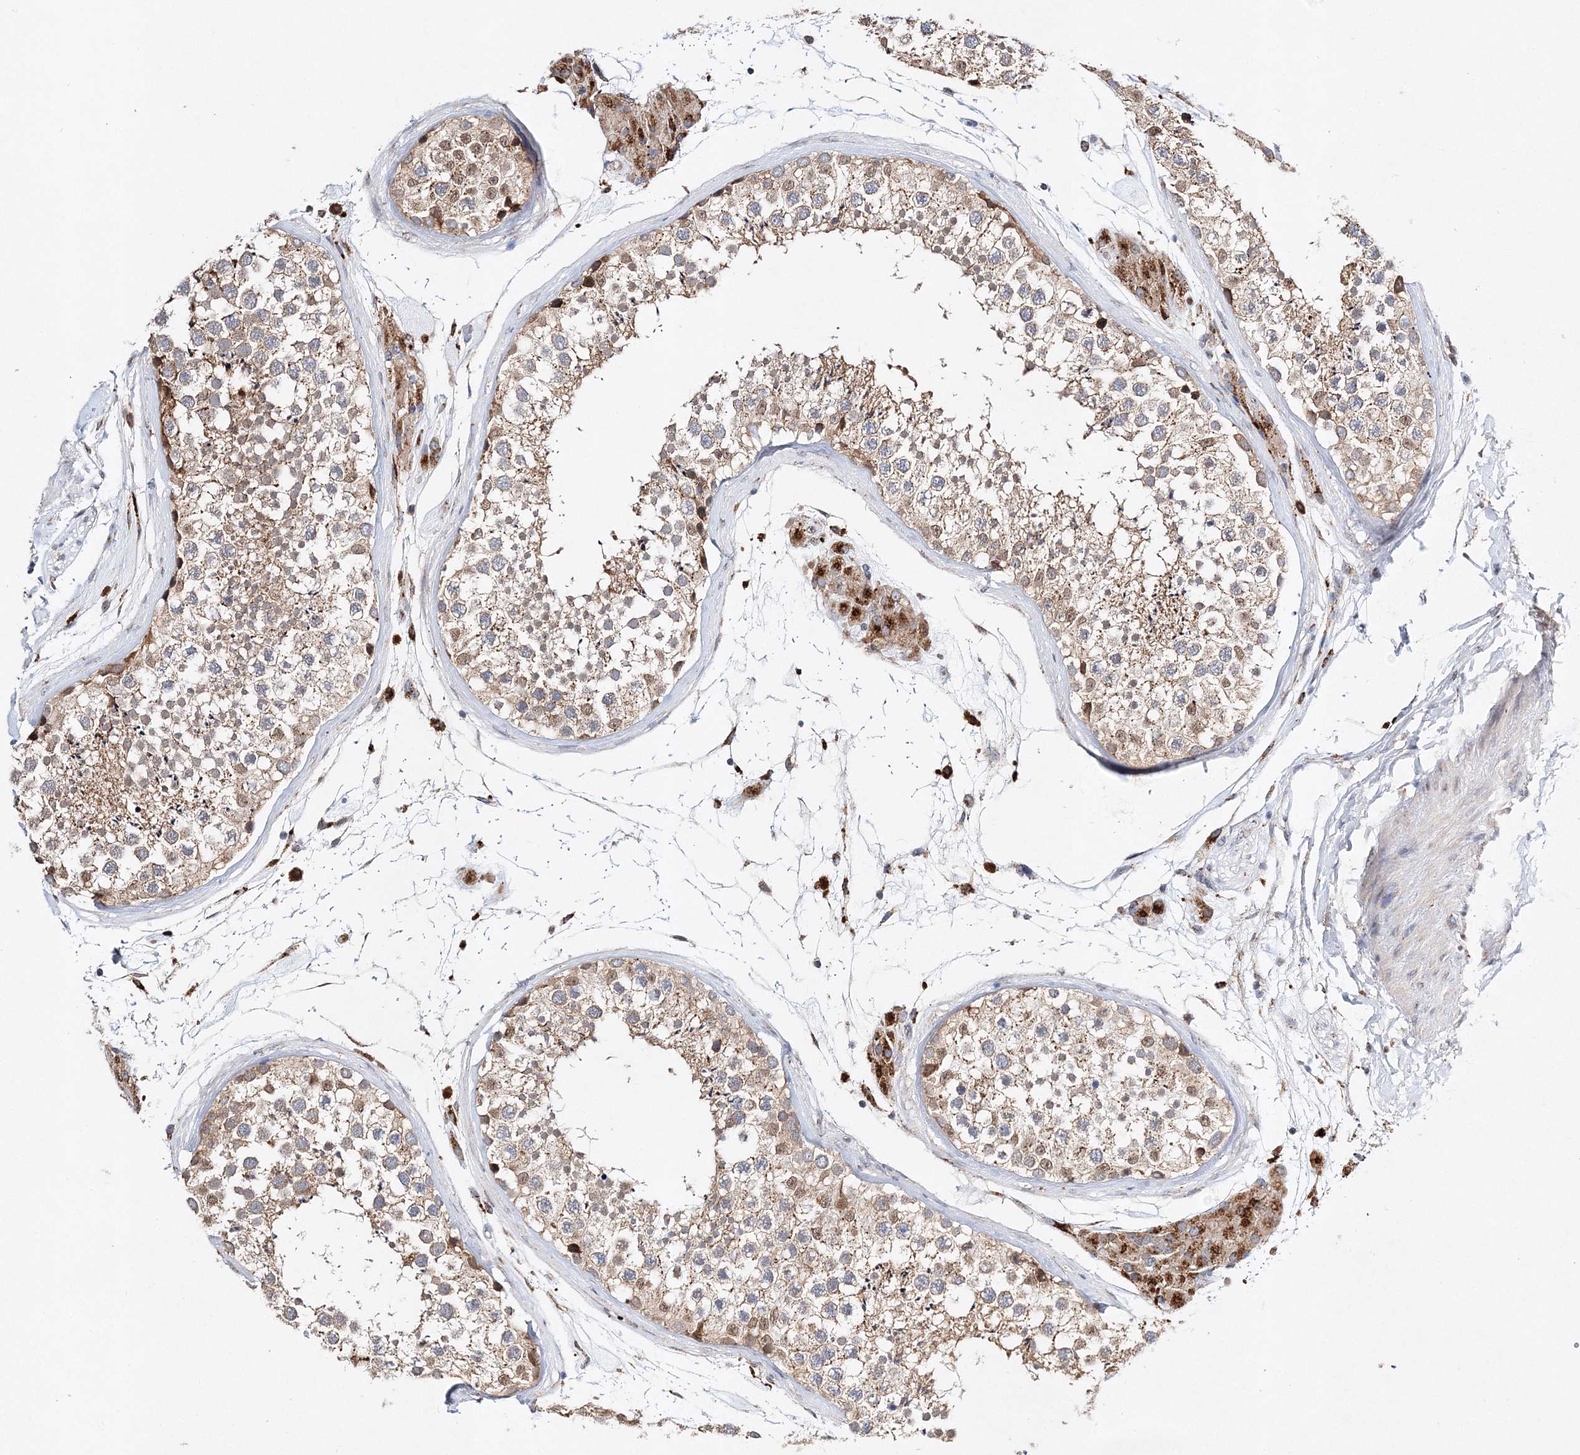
{"staining": {"intensity": "moderate", "quantity": ">75%", "location": "cytoplasmic/membranous"}, "tissue": "testis", "cell_type": "Cells in seminiferous ducts", "image_type": "normal", "snomed": [{"axis": "morphology", "description": "Normal tissue, NOS"}, {"axis": "topography", "description": "Testis"}], "caption": "Unremarkable testis exhibits moderate cytoplasmic/membranous positivity in approximately >75% of cells in seminiferous ducts, visualized by immunohistochemistry.", "gene": "C3orf38", "patient": {"sex": "male", "age": 46}}